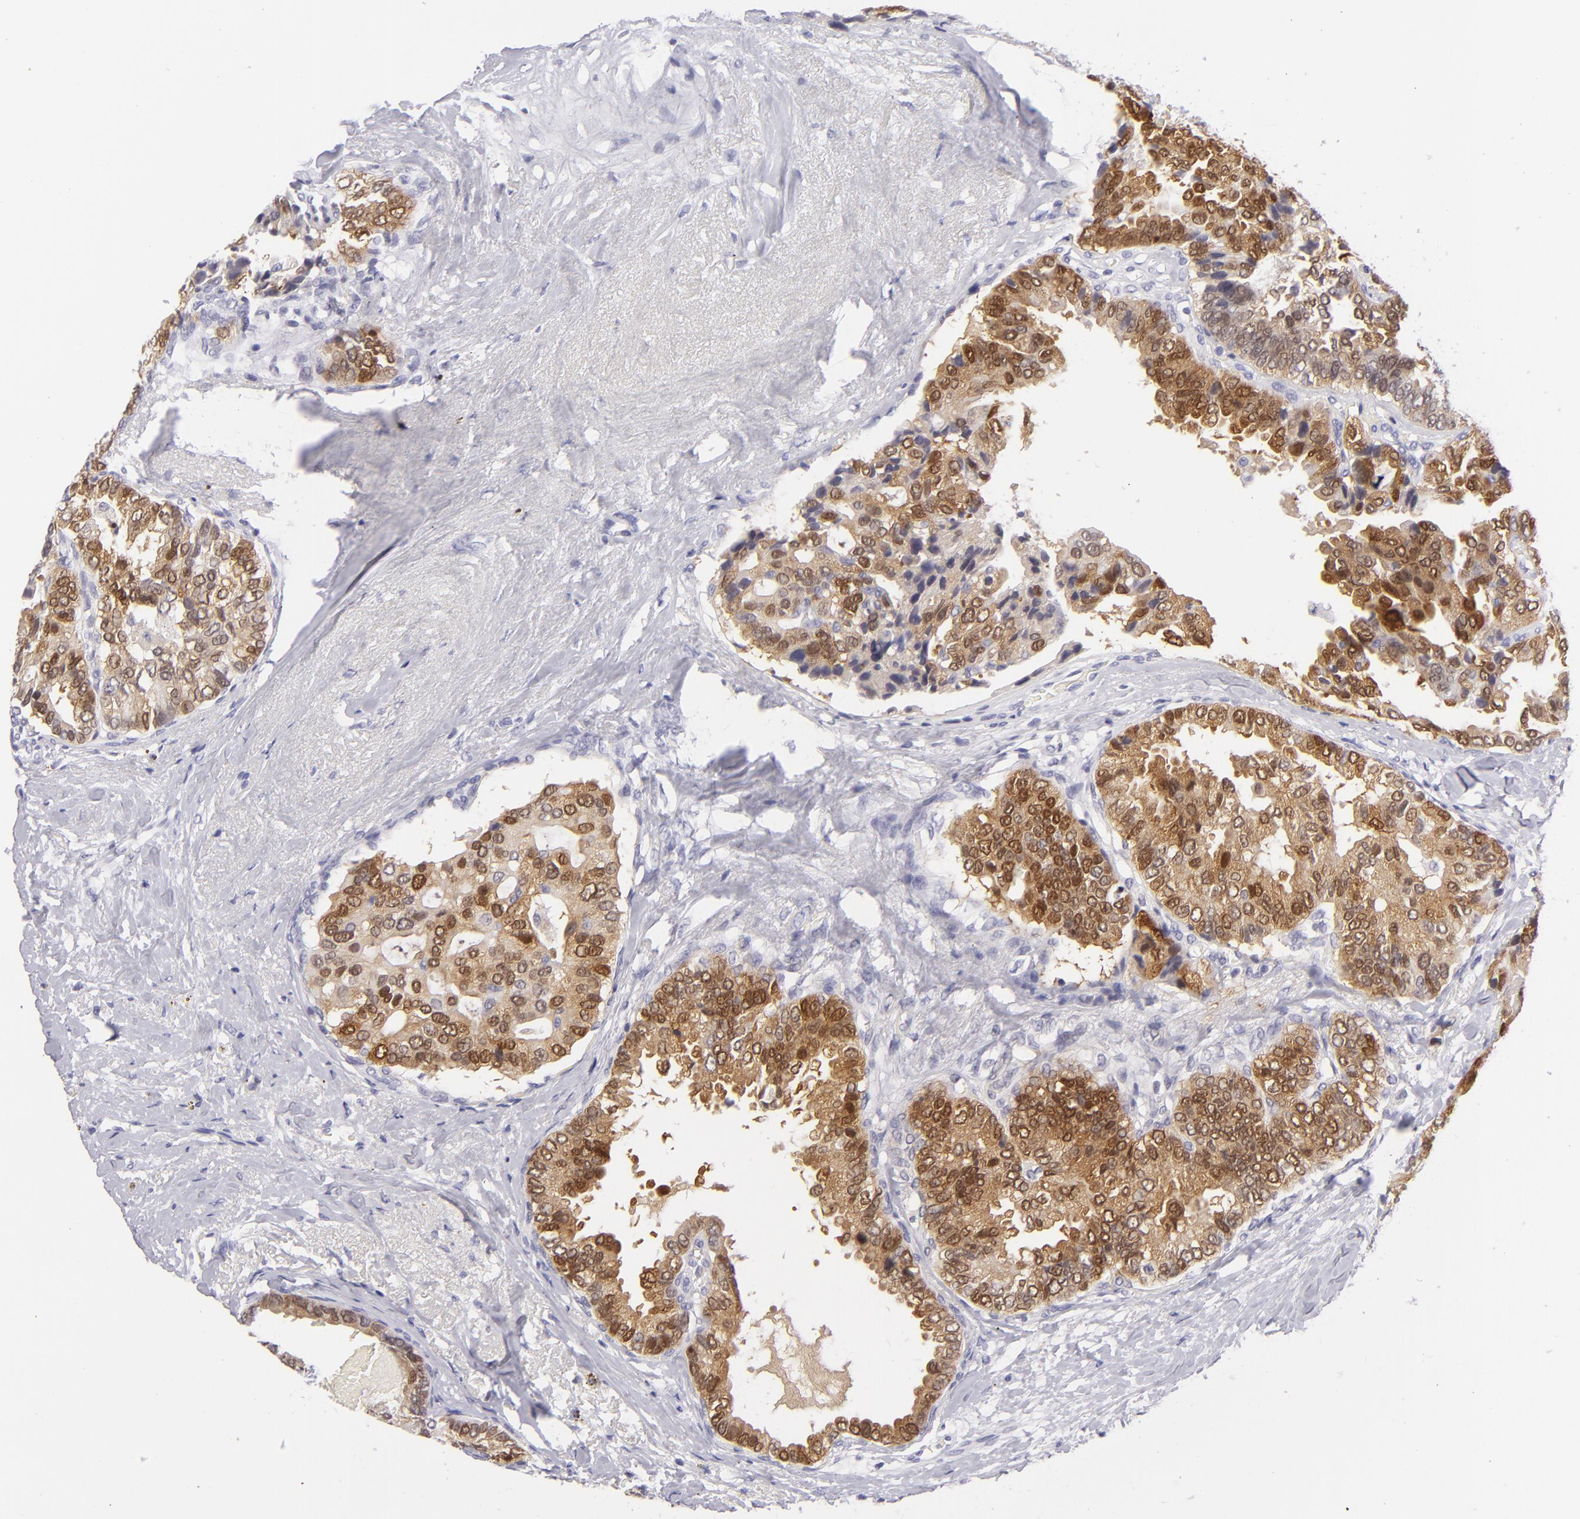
{"staining": {"intensity": "strong", "quantity": ">75%", "location": "cytoplasmic/membranous,nuclear"}, "tissue": "breast cancer", "cell_type": "Tumor cells", "image_type": "cancer", "snomed": [{"axis": "morphology", "description": "Duct carcinoma"}, {"axis": "topography", "description": "Breast"}], "caption": "Brown immunohistochemical staining in invasive ductal carcinoma (breast) exhibits strong cytoplasmic/membranous and nuclear expression in about >75% of tumor cells. (Stains: DAB (3,3'-diaminobenzidine) in brown, nuclei in blue, Microscopy: brightfield microscopy at high magnification).", "gene": "PVALB", "patient": {"sex": "female", "age": 69}}